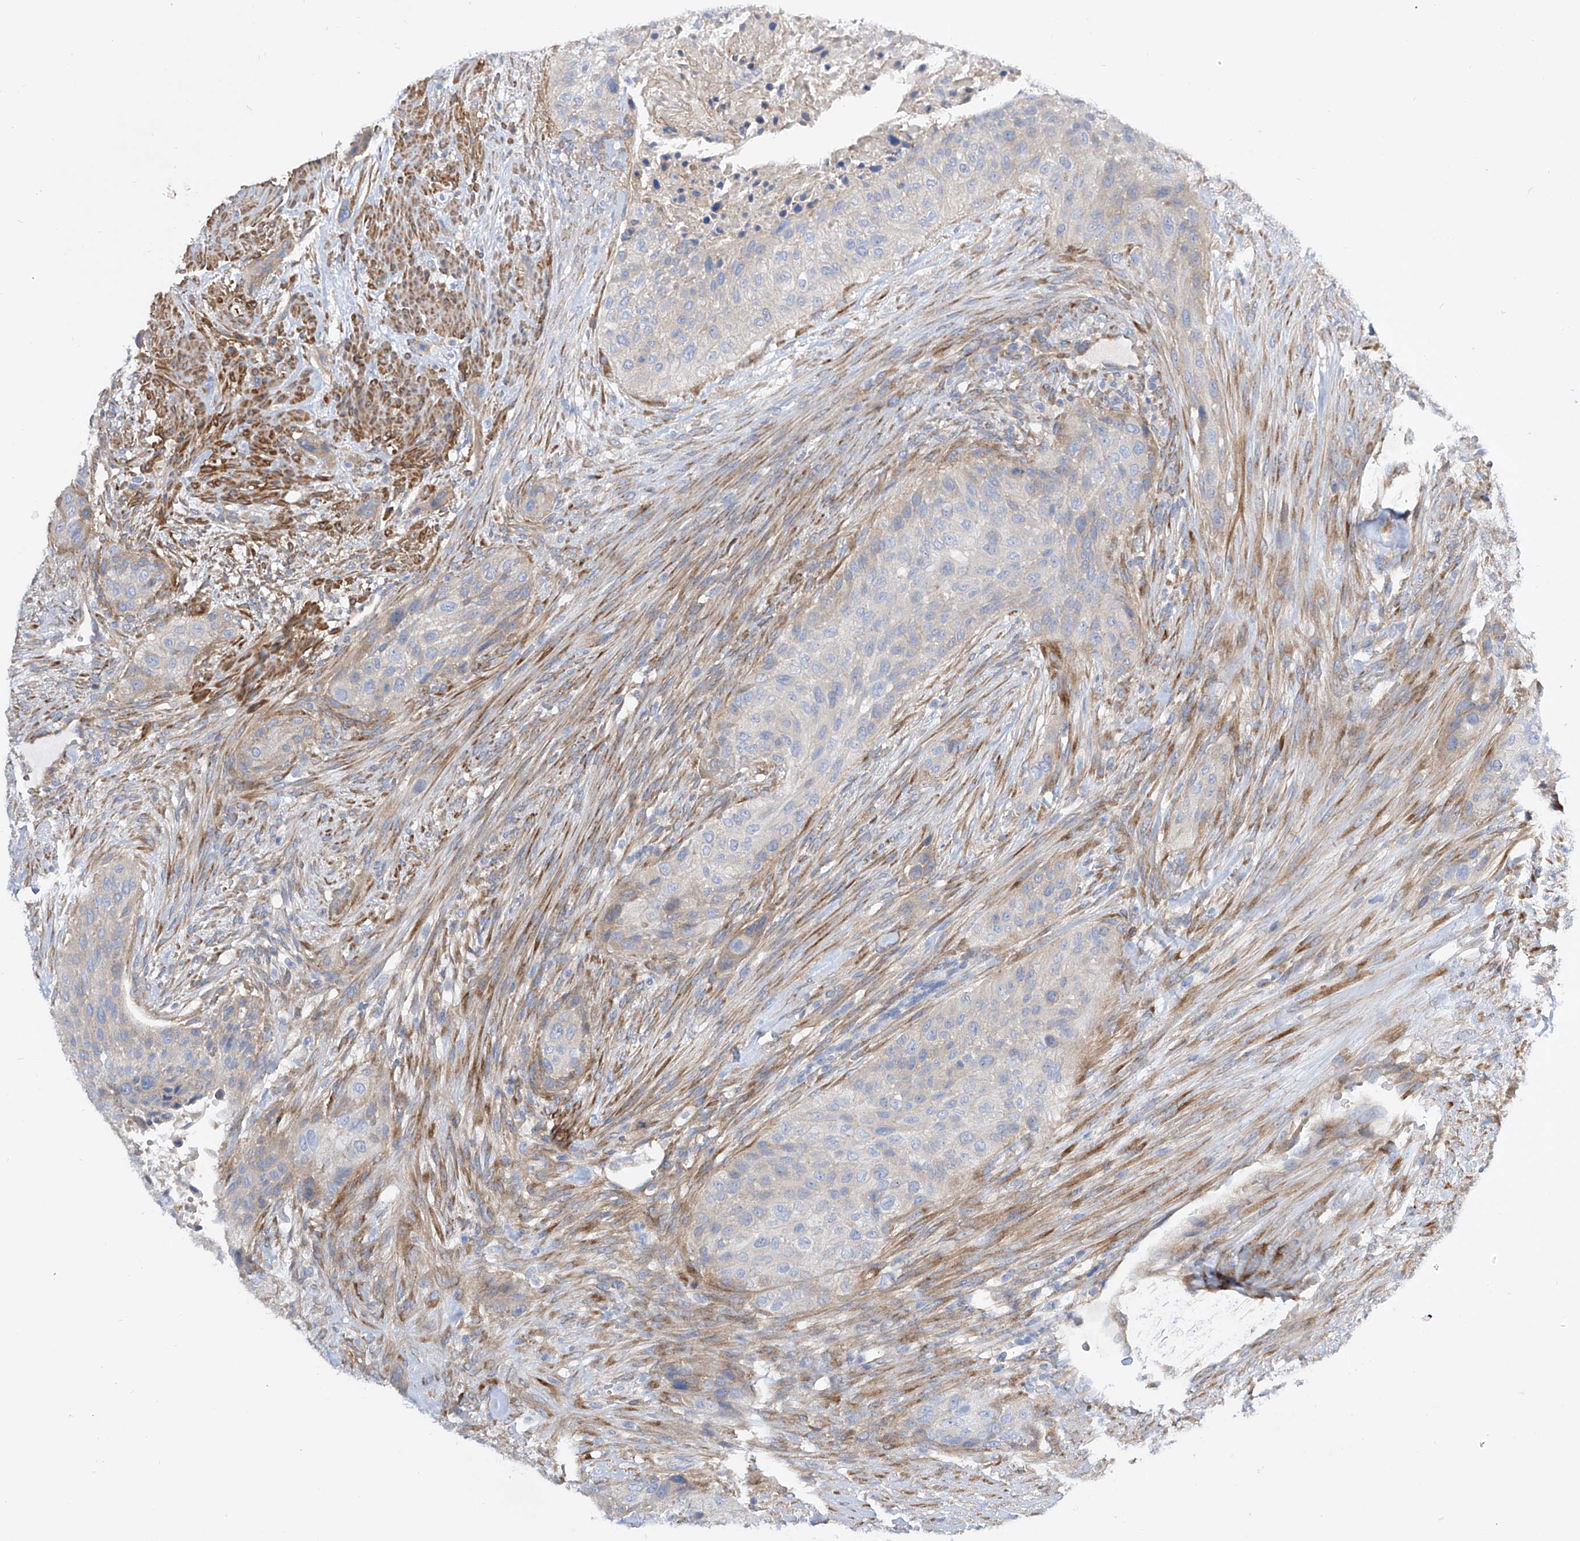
{"staining": {"intensity": "negative", "quantity": "none", "location": "none"}, "tissue": "urothelial cancer", "cell_type": "Tumor cells", "image_type": "cancer", "snomed": [{"axis": "morphology", "description": "Urothelial carcinoma, High grade"}, {"axis": "topography", "description": "Urinary bladder"}], "caption": "Tumor cells show no significant protein expression in high-grade urothelial carcinoma. The staining was performed using DAB (3,3'-diaminobenzidine) to visualize the protein expression in brown, while the nuclei were stained in blue with hematoxylin (Magnification: 20x).", "gene": "LCA5", "patient": {"sex": "male", "age": 35}}